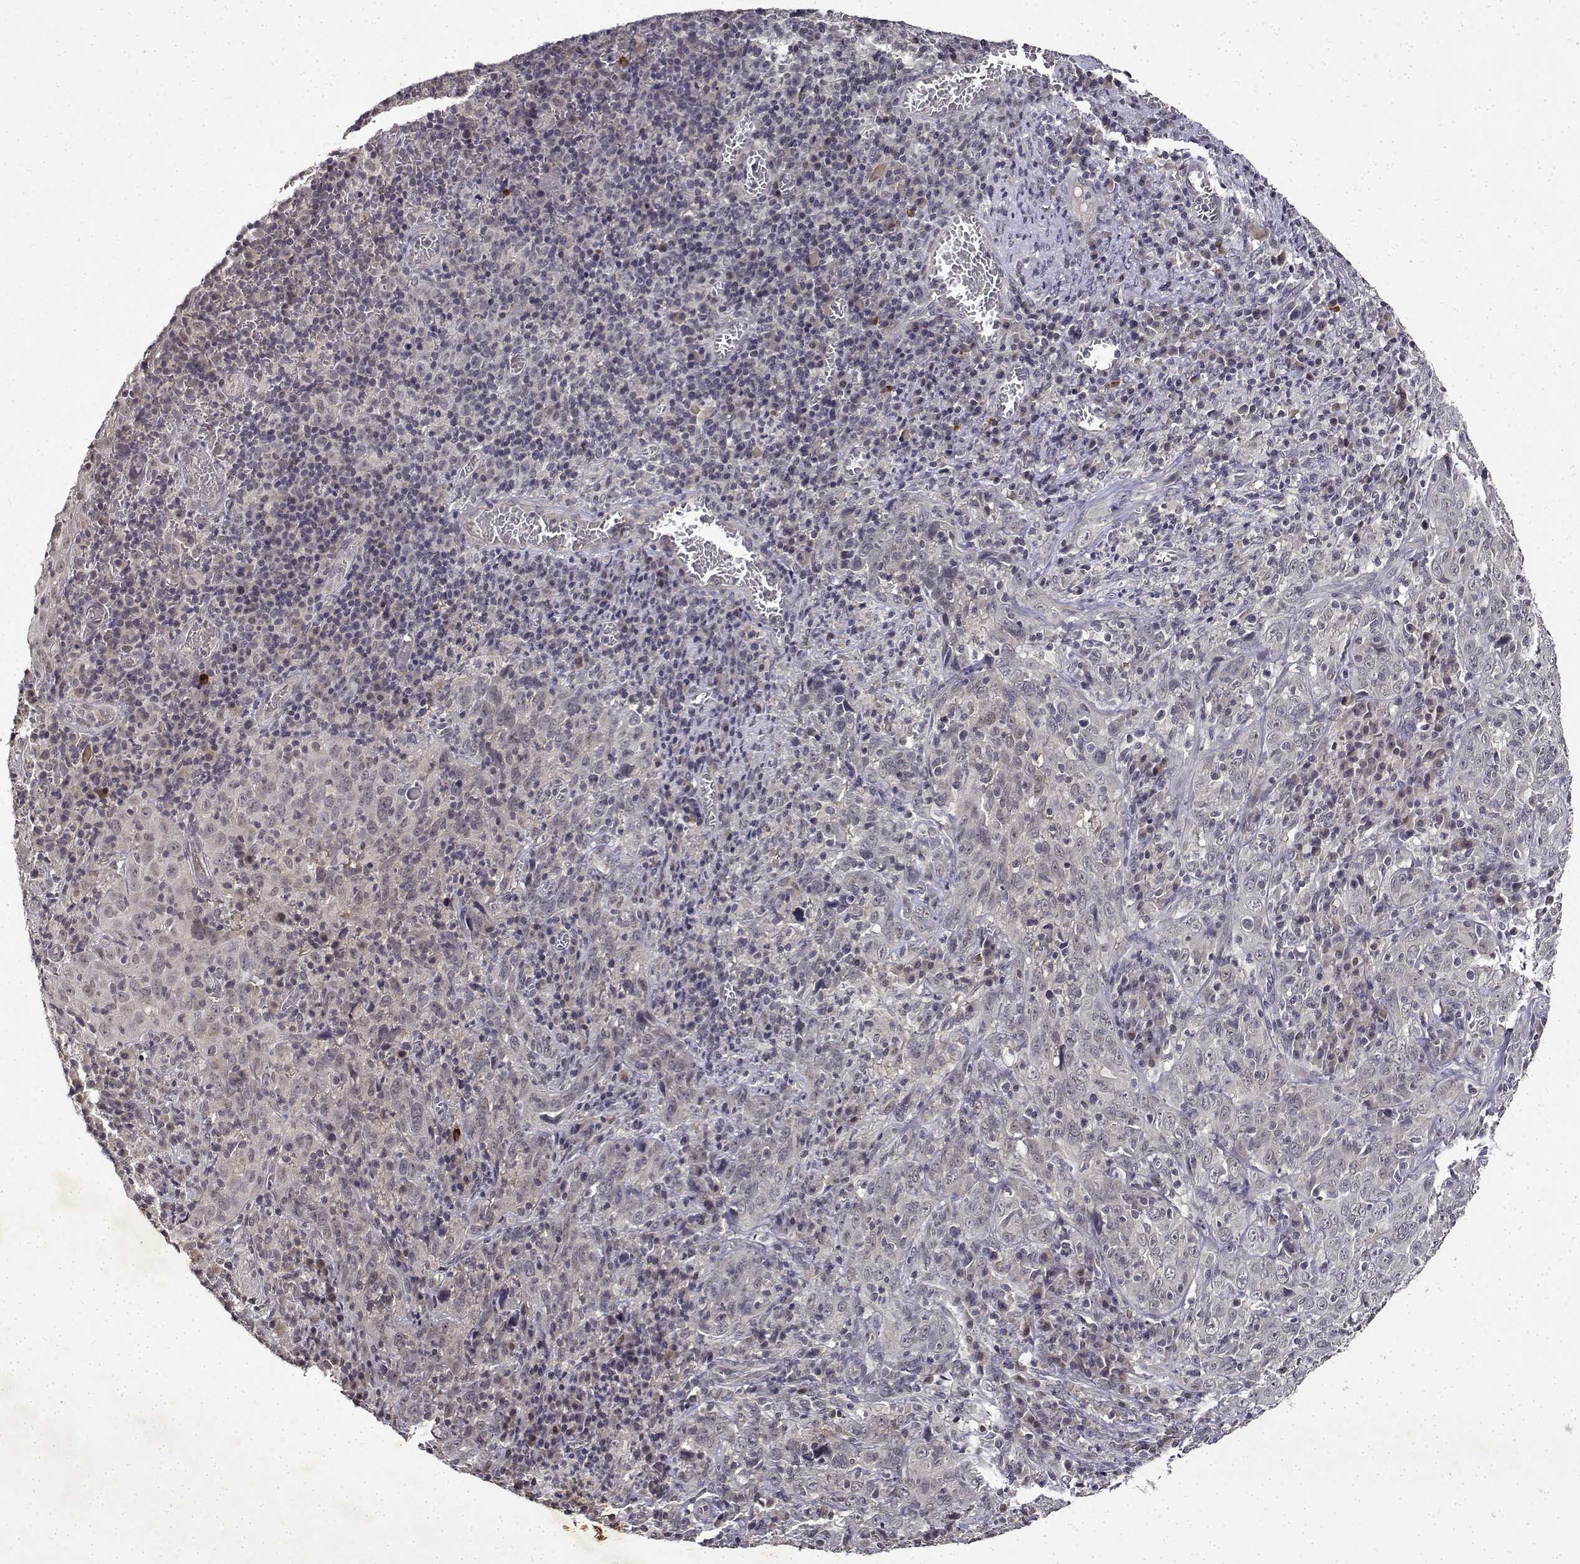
{"staining": {"intensity": "negative", "quantity": "none", "location": "none"}, "tissue": "cervical cancer", "cell_type": "Tumor cells", "image_type": "cancer", "snomed": [{"axis": "morphology", "description": "Squamous cell carcinoma, NOS"}, {"axis": "topography", "description": "Cervix"}], "caption": "This is a micrograph of IHC staining of squamous cell carcinoma (cervical), which shows no expression in tumor cells.", "gene": "BDNF", "patient": {"sex": "female", "age": 46}}